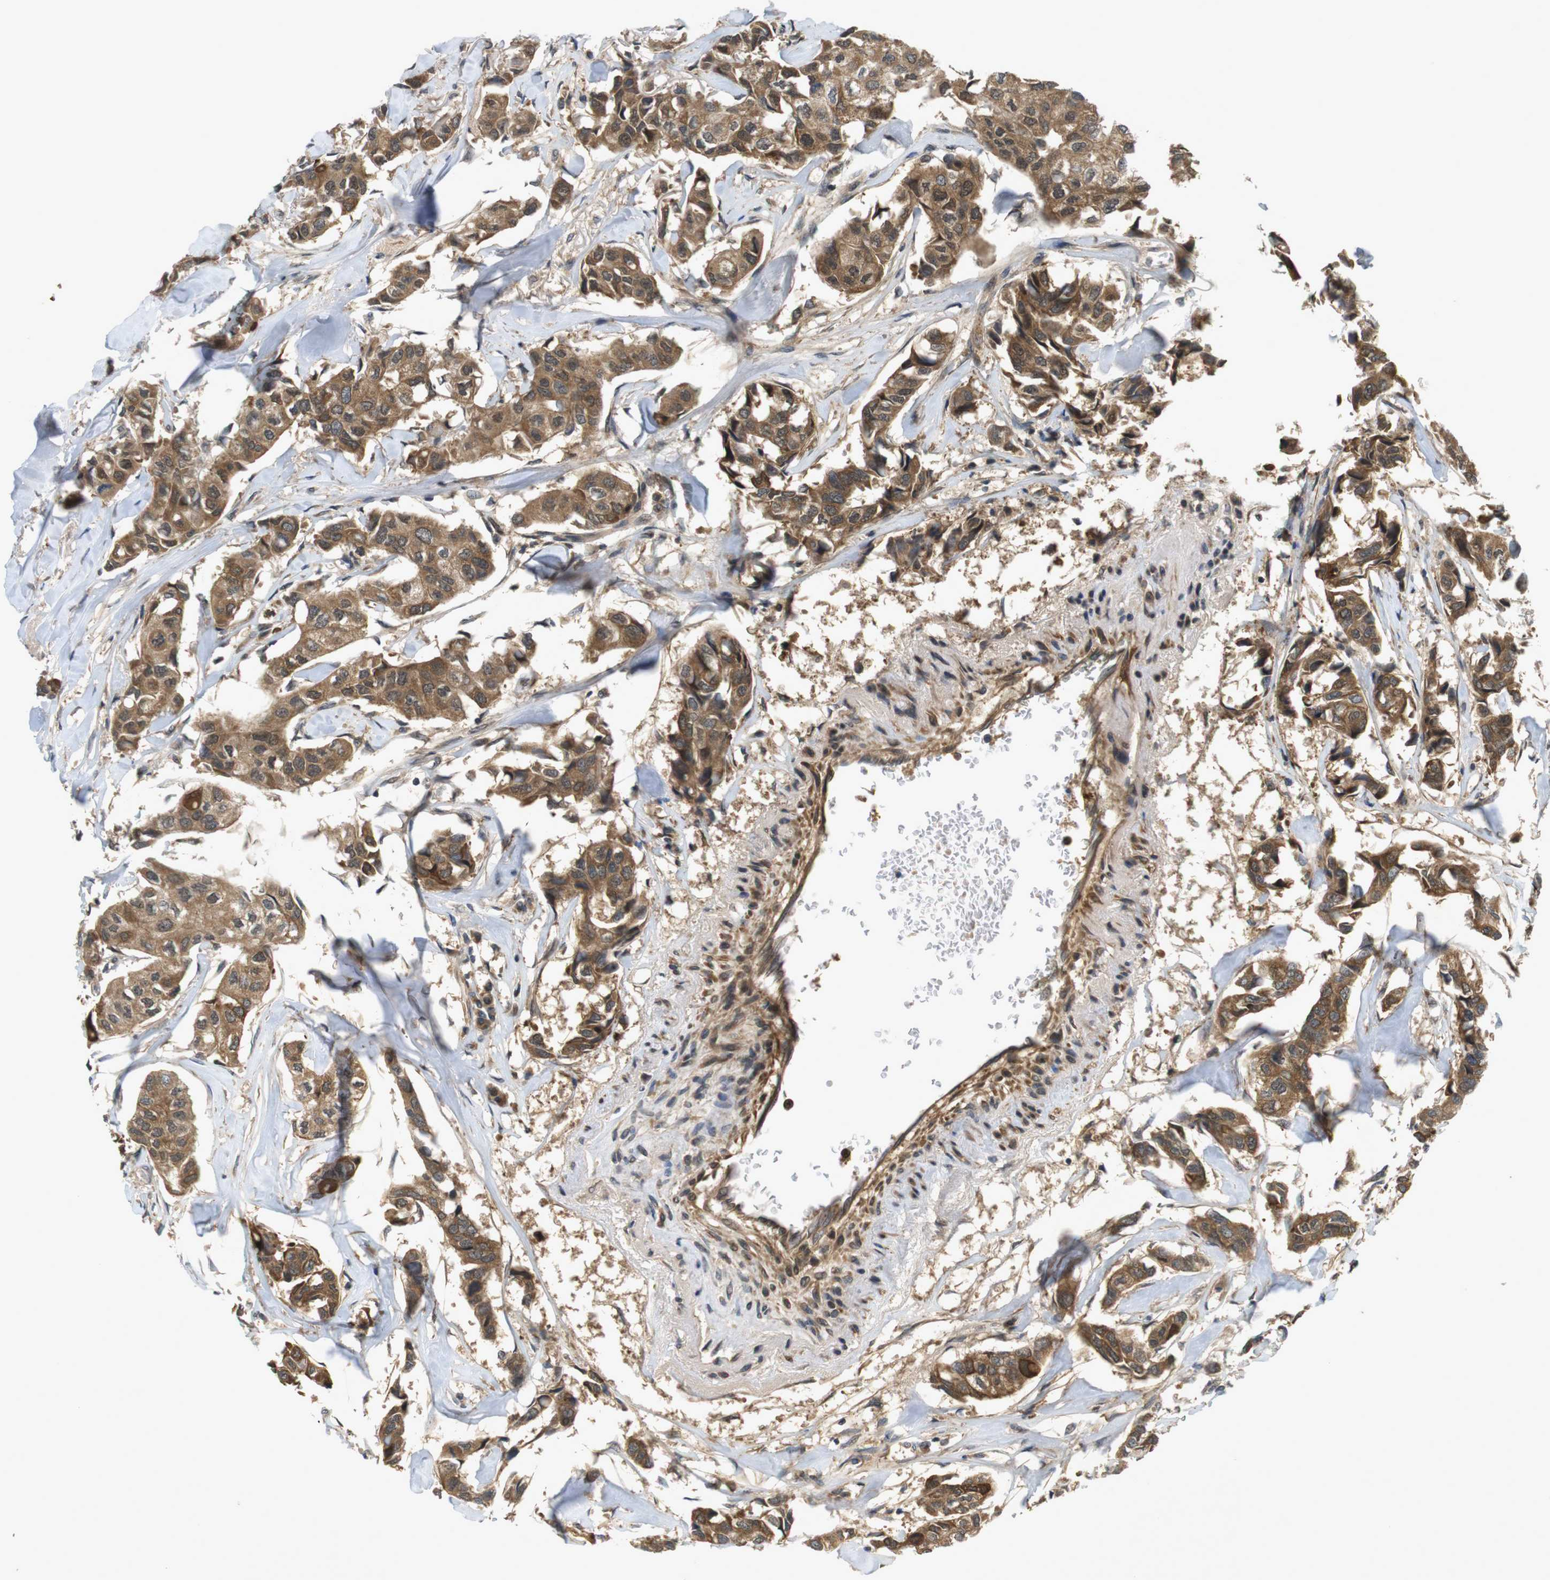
{"staining": {"intensity": "moderate", "quantity": ">75%", "location": "cytoplasmic/membranous"}, "tissue": "breast cancer", "cell_type": "Tumor cells", "image_type": "cancer", "snomed": [{"axis": "morphology", "description": "Duct carcinoma"}, {"axis": "topography", "description": "Breast"}], "caption": "Intraductal carcinoma (breast) stained with a brown dye shows moderate cytoplasmic/membranous positive staining in about >75% of tumor cells.", "gene": "NFKBIE", "patient": {"sex": "female", "age": 80}}